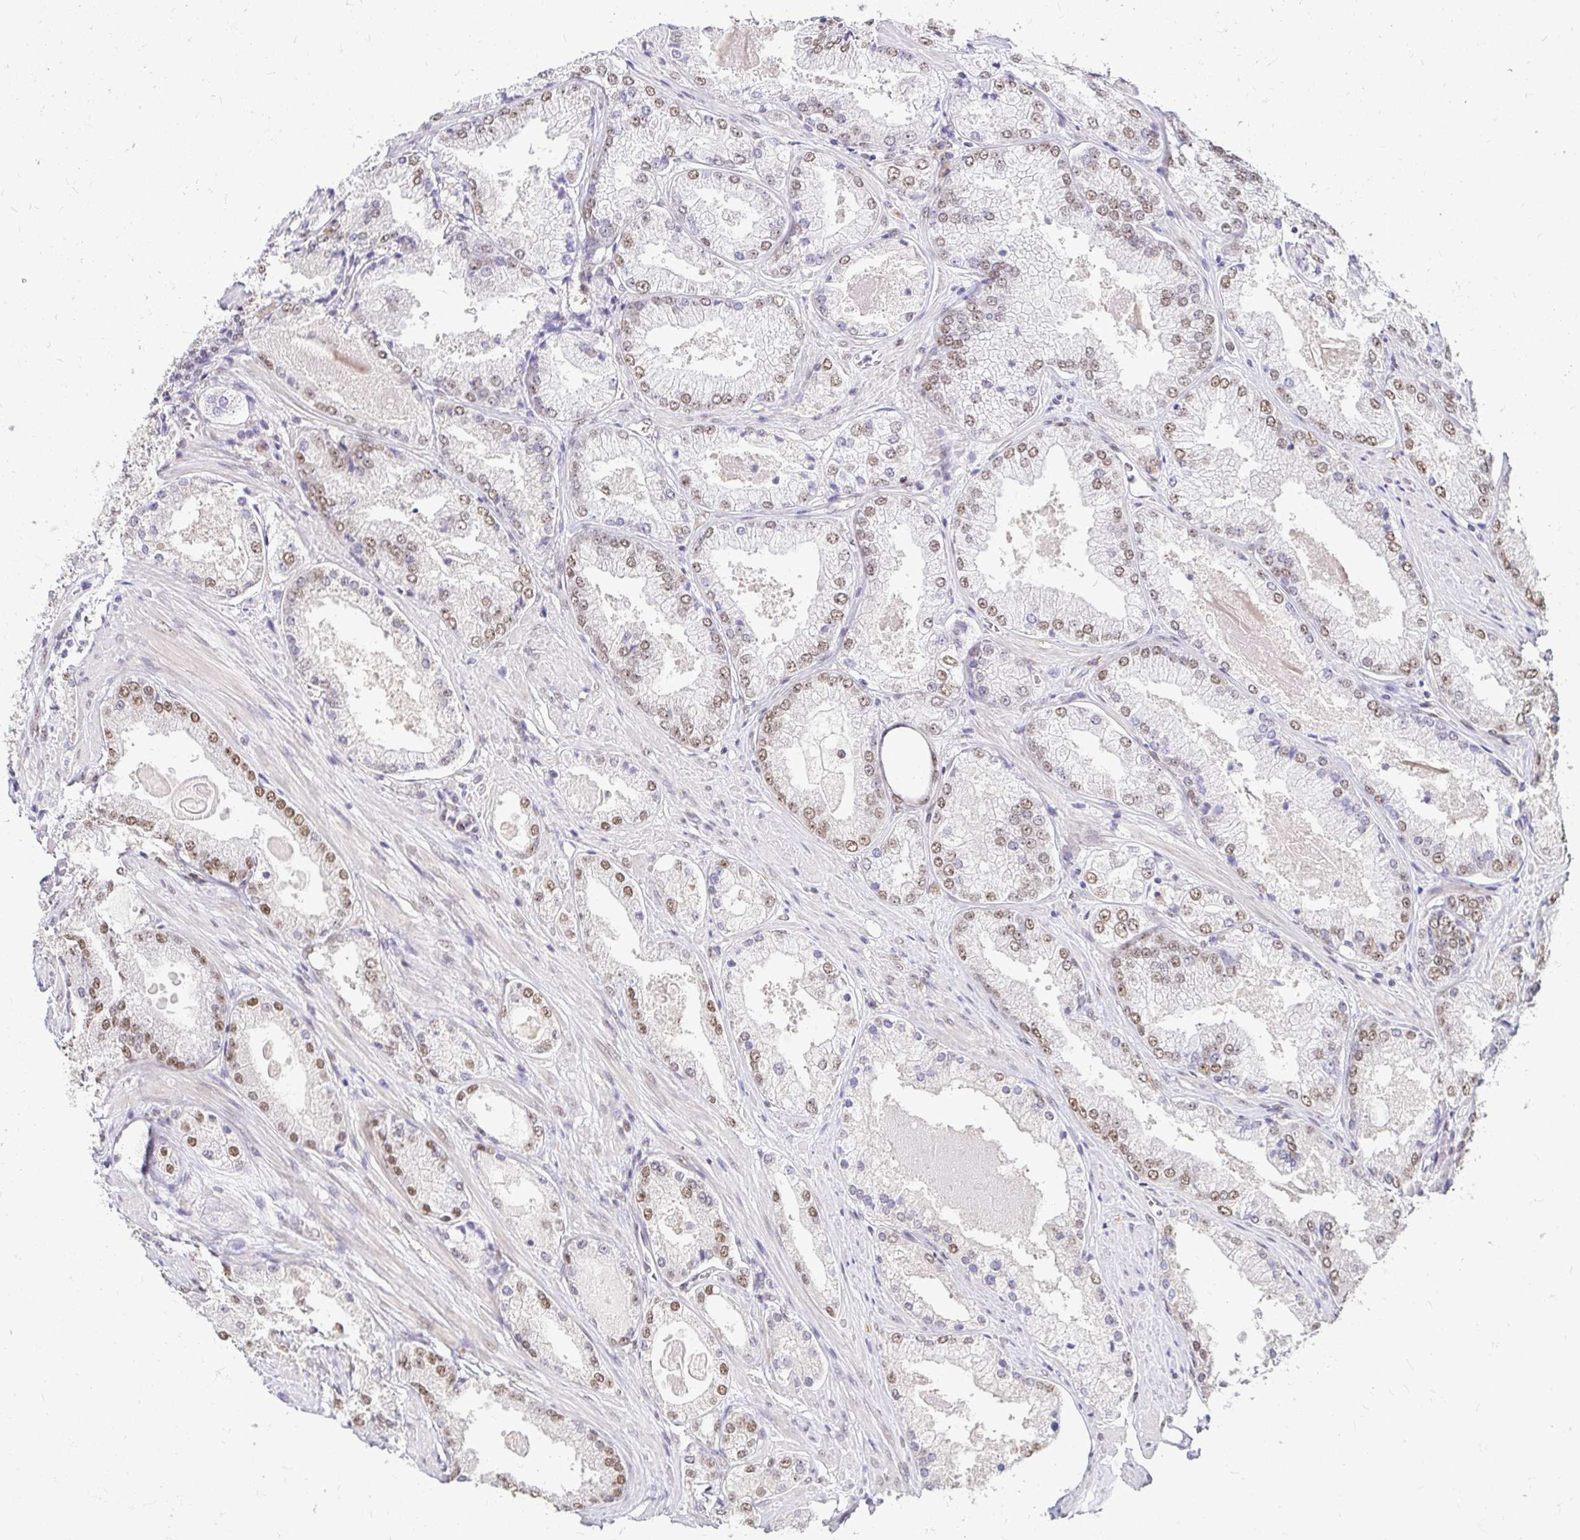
{"staining": {"intensity": "moderate", "quantity": ">75%", "location": "nuclear"}, "tissue": "prostate cancer", "cell_type": "Tumor cells", "image_type": "cancer", "snomed": [{"axis": "morphology", "description": "Adenocarcinoma, Low grade"}, {"axis": "topography", "description": "Prostate"}], "caption": "Prostate cancer stained with IHC displays moderate nuclear staining in approximately >75% of tumor cells. (Brightfield microscopy of DAB IHC at high magnification).", "gene": "RIMS4", "patient": {"sex": "male", "age": 68}}